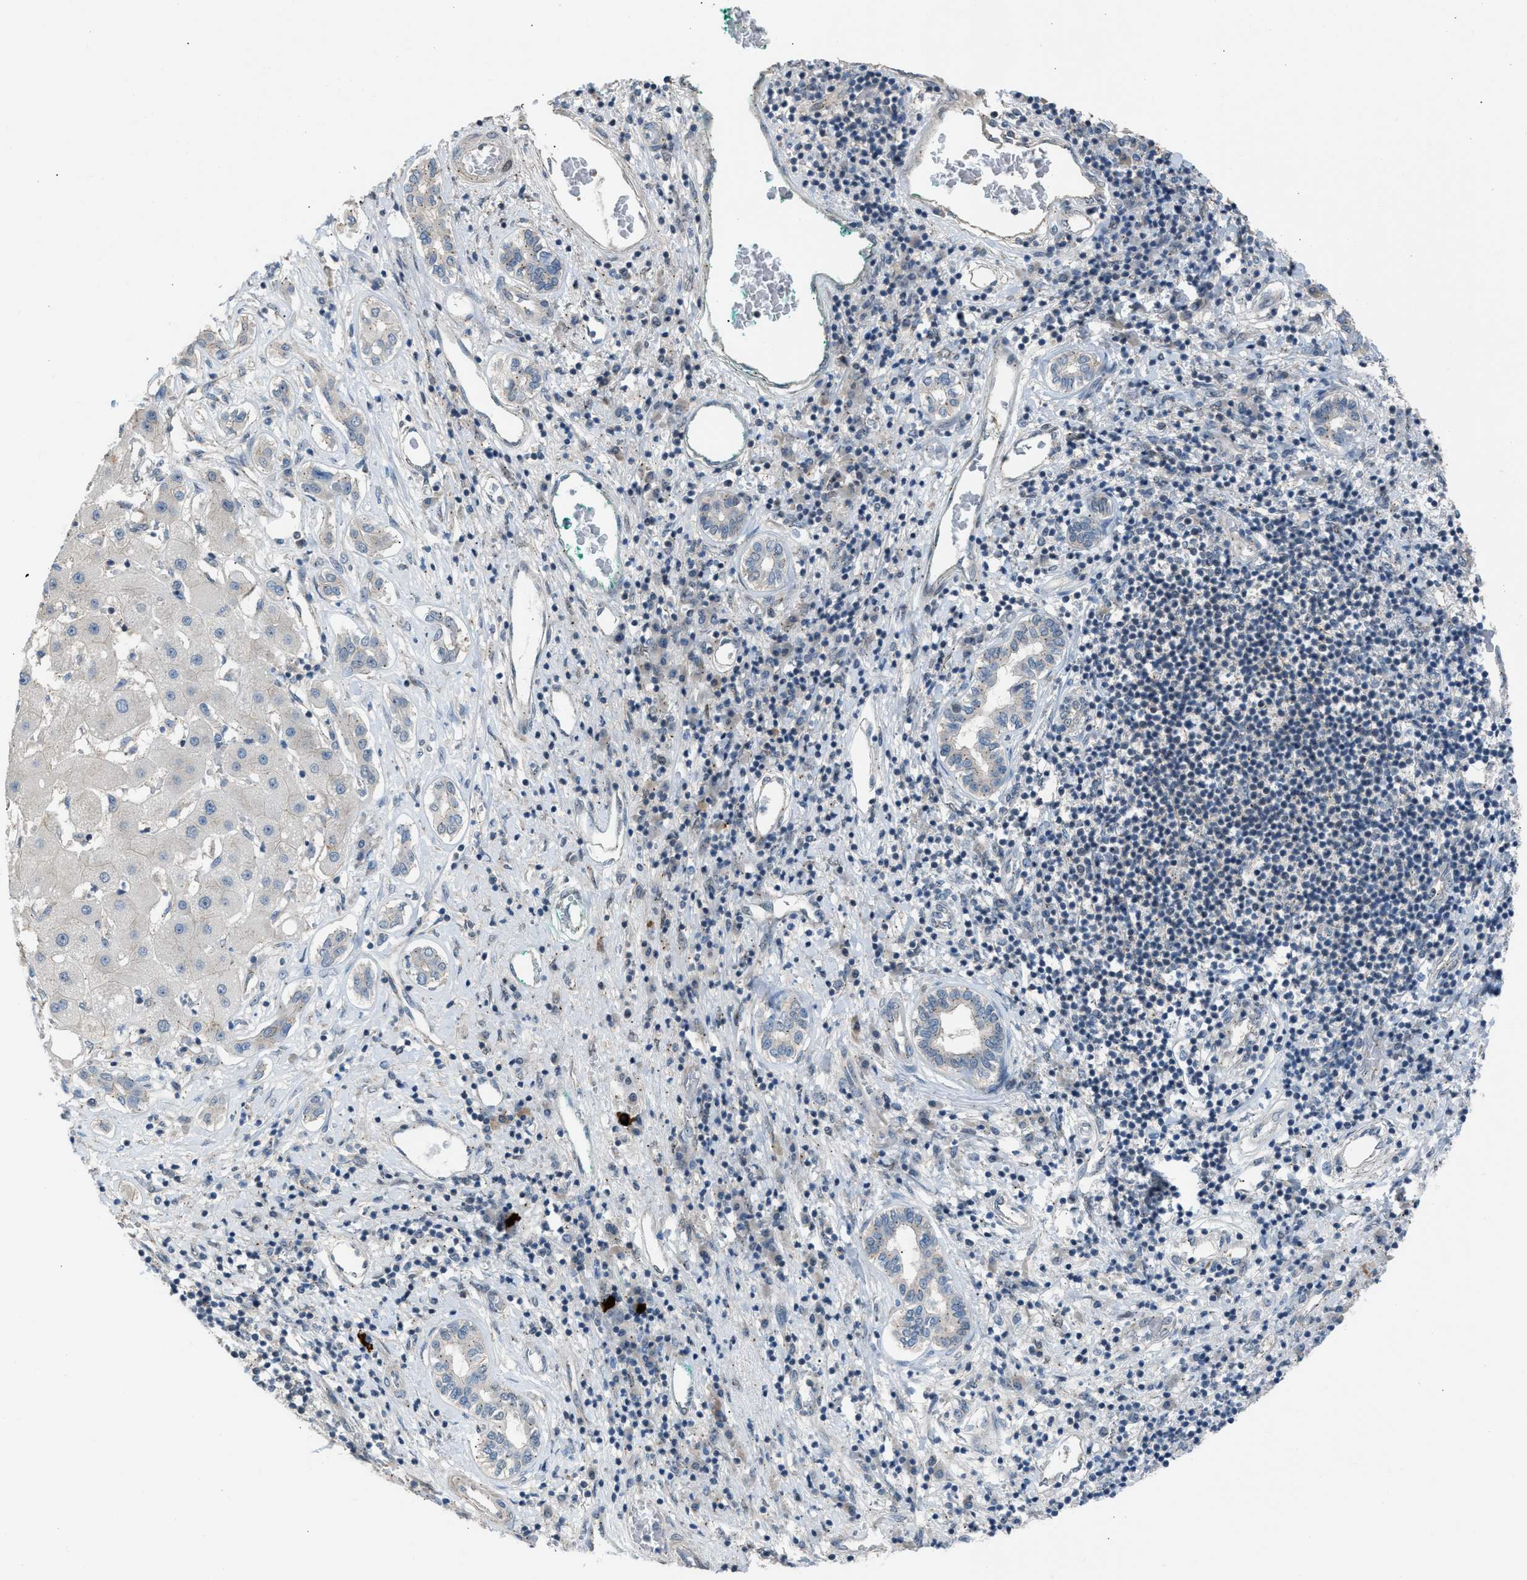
{"staining": {"intensity": "negative", "quantity": "none", "location": "none"}, "tissue": "liver cancer", "cell_type": "Tumor cells", "image_type": "cancer", "snomed": [{"axis": "morphology", "description": "Carcinoma, Hepatocellular, NOS"}, {"axis": "topography", "description": "Liver"}], "caption": "An immunohistochemistry (IHC) histopathology image of liver cancer (hepatocellular carcinoma) is shown. There is no staining in tumor cells of liver cancer (hepatocellular carcinoma). (Stains: DAB (3,3'-diaminobenzidine) immunohistochemistry (IHC) with hematoxylin counter stain, Microscopy: brightfield microscopy at high magnification).", "gene": "CRTC1", "patient": {"sex": "male", "age": 65}}